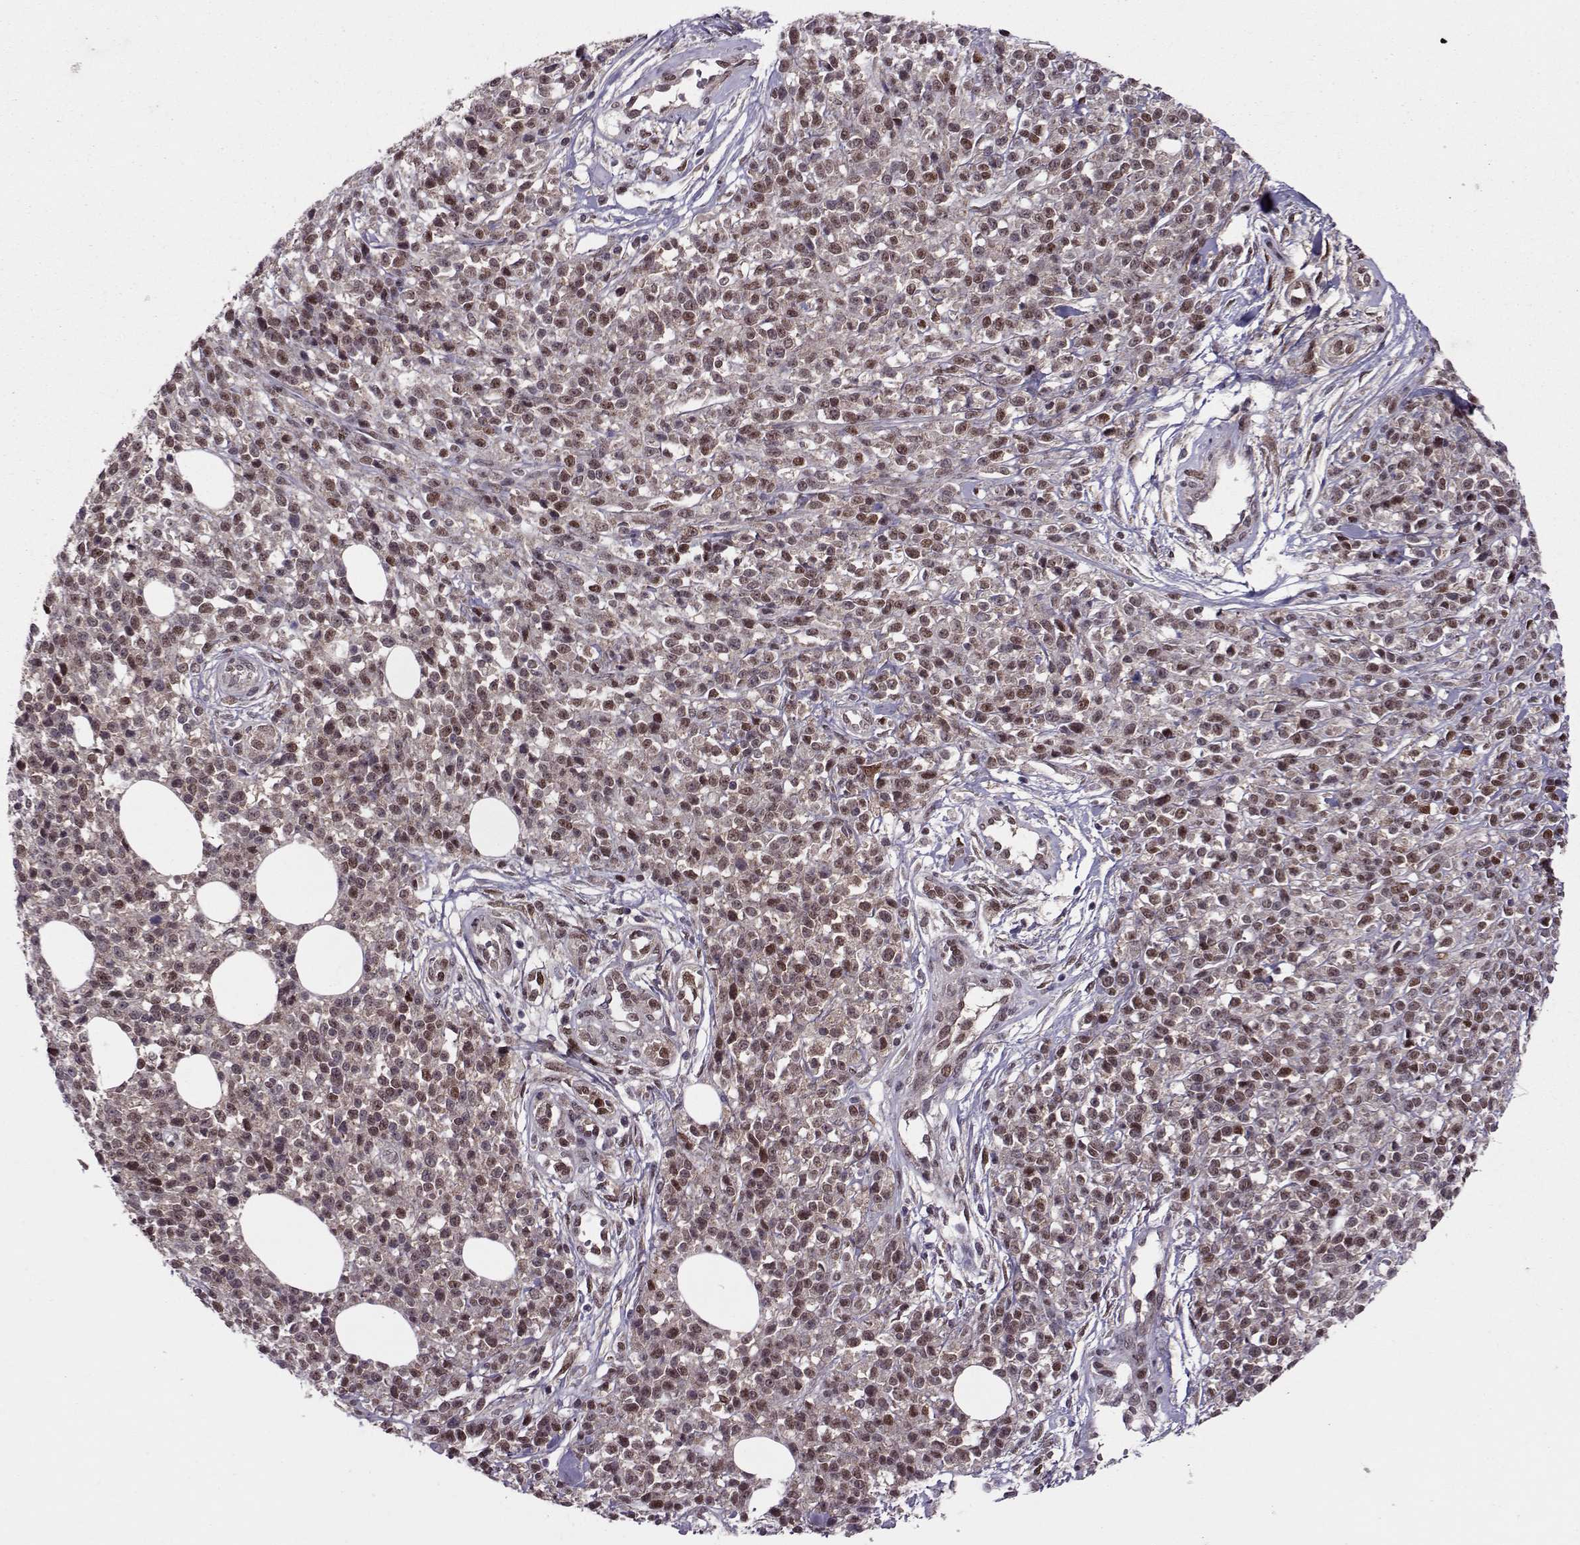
{"staining": {"intensity": "moderate", "quantity": "25%-75%", "location": "nuclear"}, "tissue": "melanoma", "cell_type": "Tumor cells", "image_type": "cancer", "snomed": [{"axis": "morphology", "description": "Malignant melanoma, NOS"}, {"axis": "topography", "description": "Skin"}, {"axis": "topography", "description": "Skin of trunk"}], "caption": "Human malignant melanoma stained for a protein (brown) shows moderate nuclear positive staining in approximately 25%-75% of tumor cells.", "gene": "CDK4", "patient": {"sex": "male", "age": 74}}